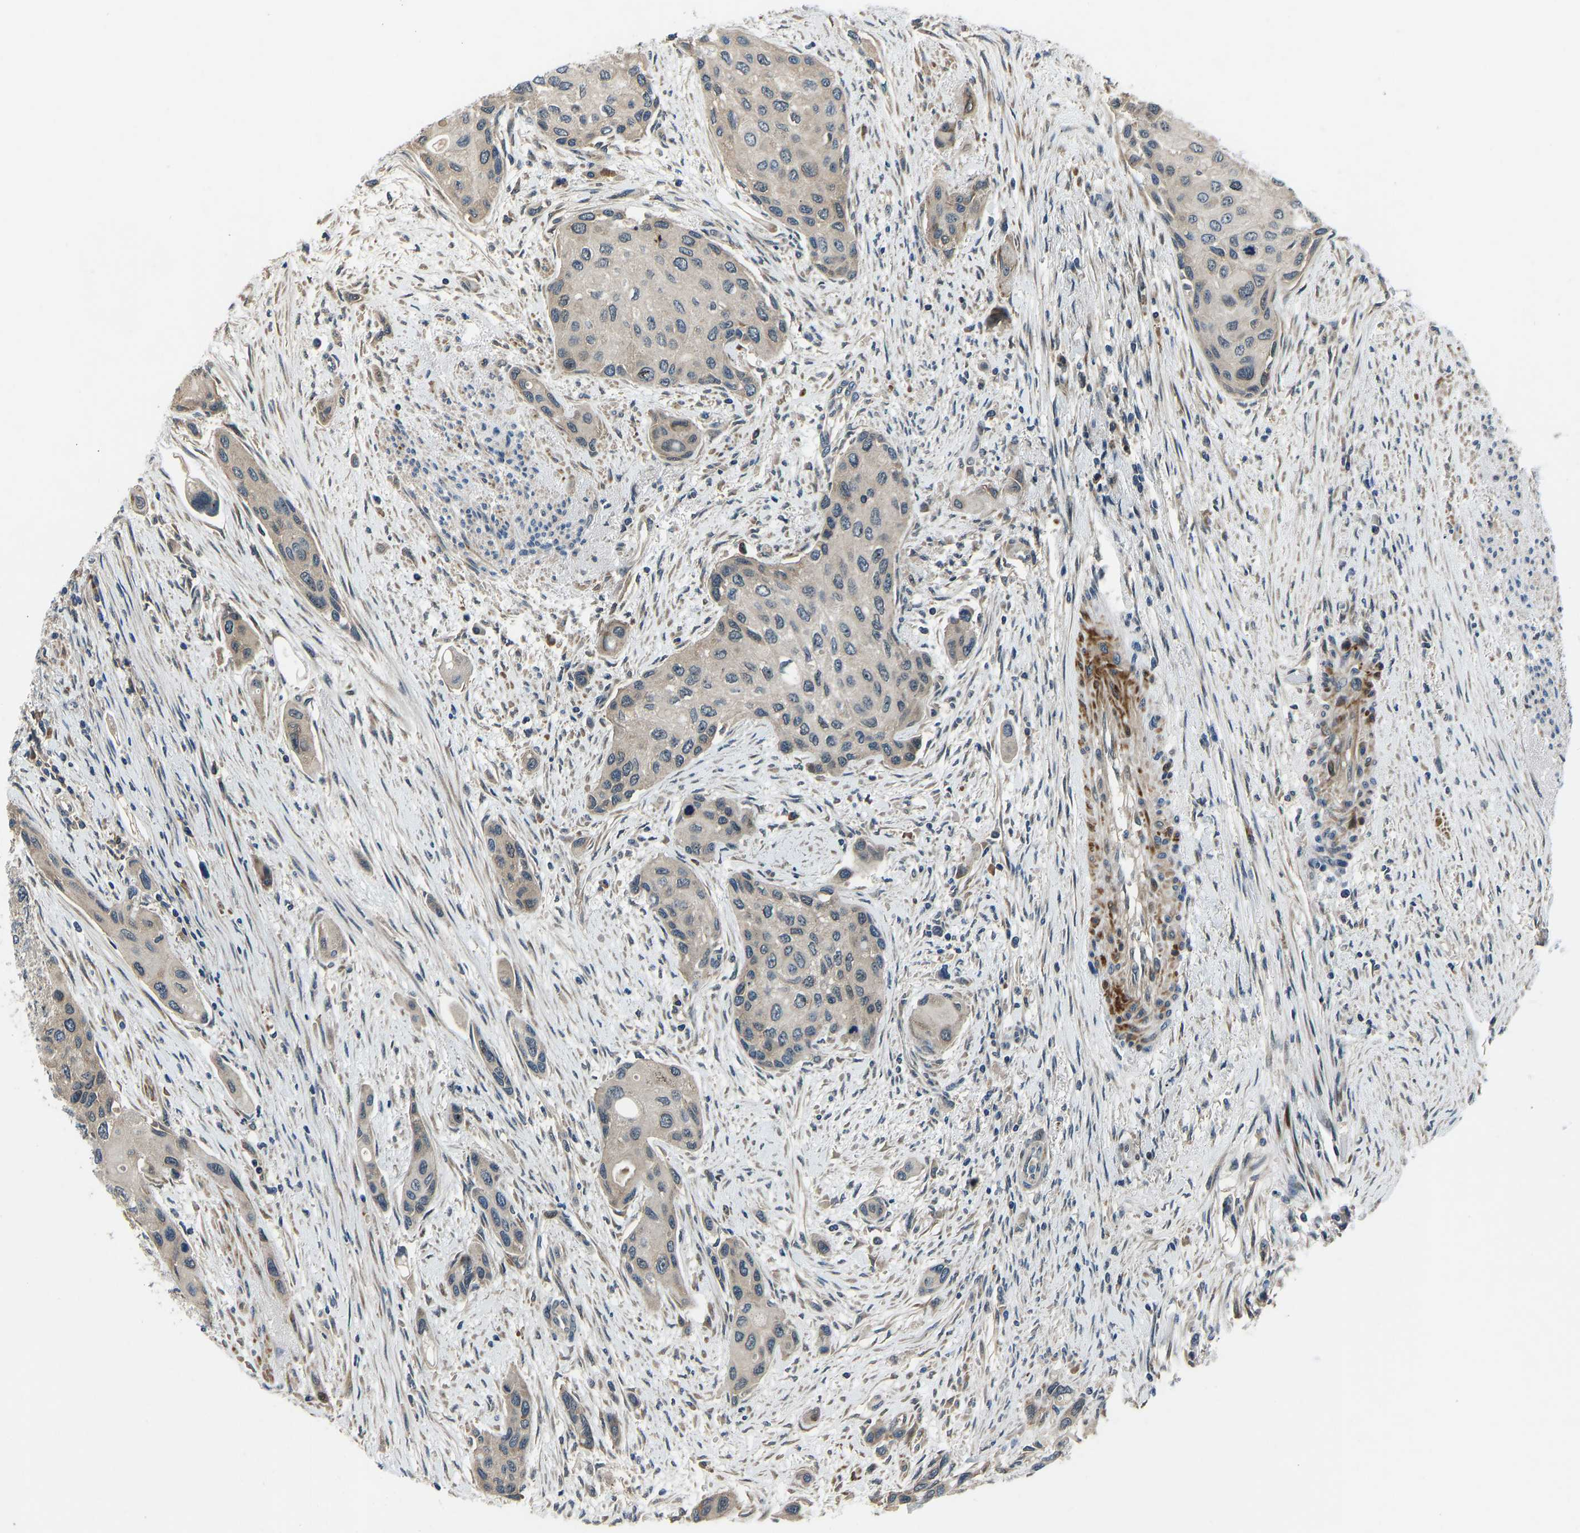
{"staining": {"intensity": "moderate", "quantity": "<25%", "location": "cytoplasmic/membranous"}, "tissue": "urothelial cancer", "cell_type": "Tumor cells", "image_type": "cancer", "snomed": [{"axis": "morphology", "description": "Urothelial carcinoma, High grade"}, {"axis": "topography", "description": "Urinary bladder"}], "caption": "Immunohistochemical staining of human urothelial cancer demonstrates low levels of moderate cytoplasmic/membranous protein staining in about <25% of tumor cells. Nuclei are stained in blue.", "gene": "RLIM", "patient": {"sex": "female", "age": 56}}